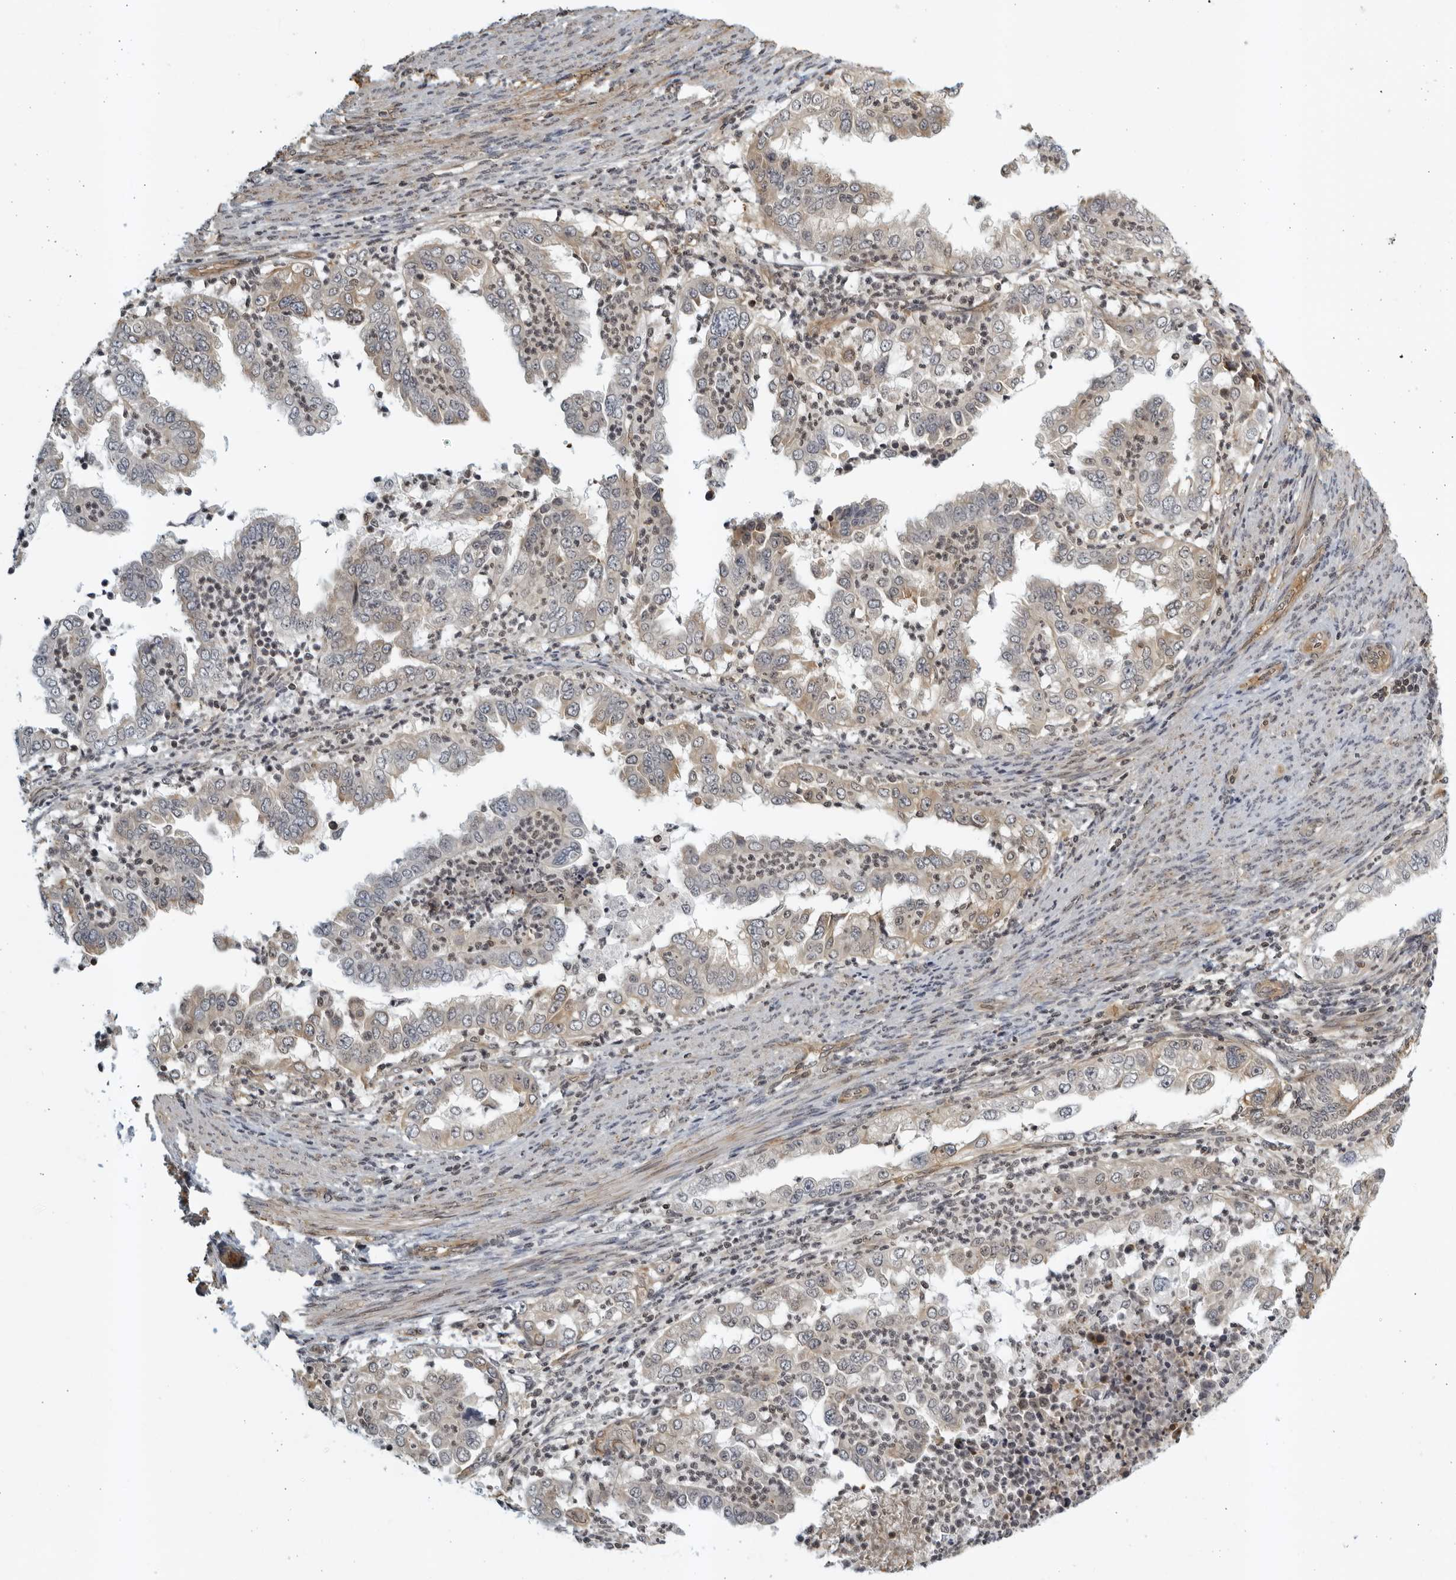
{"staining": {"intensity": "weak", "quantity": "25%-75%", "location": "cytoplasmic/membranous"}, "tissue": "endometrial cancer", "cell_type": "Tumor cells", "image_type": "cancer", "snomed": [{"axis": "morphology", "description": "Adenocarcinoma, NOS"}, {"axis": "topography", "description": "Endometrium"}], "caption": "Immunohistochemistry (IHC) (DAB) staining of endometrial cancer shows weak cytoplasmic/membranous protein expression in about 25%-75% of tumor cells. (DAB (3,3'-diaminobenzidine) = brown stain, brightfield microscopy at high magnification).", "gene": "SERTAD4", "patient": {"sex": "female", "age": 85}}